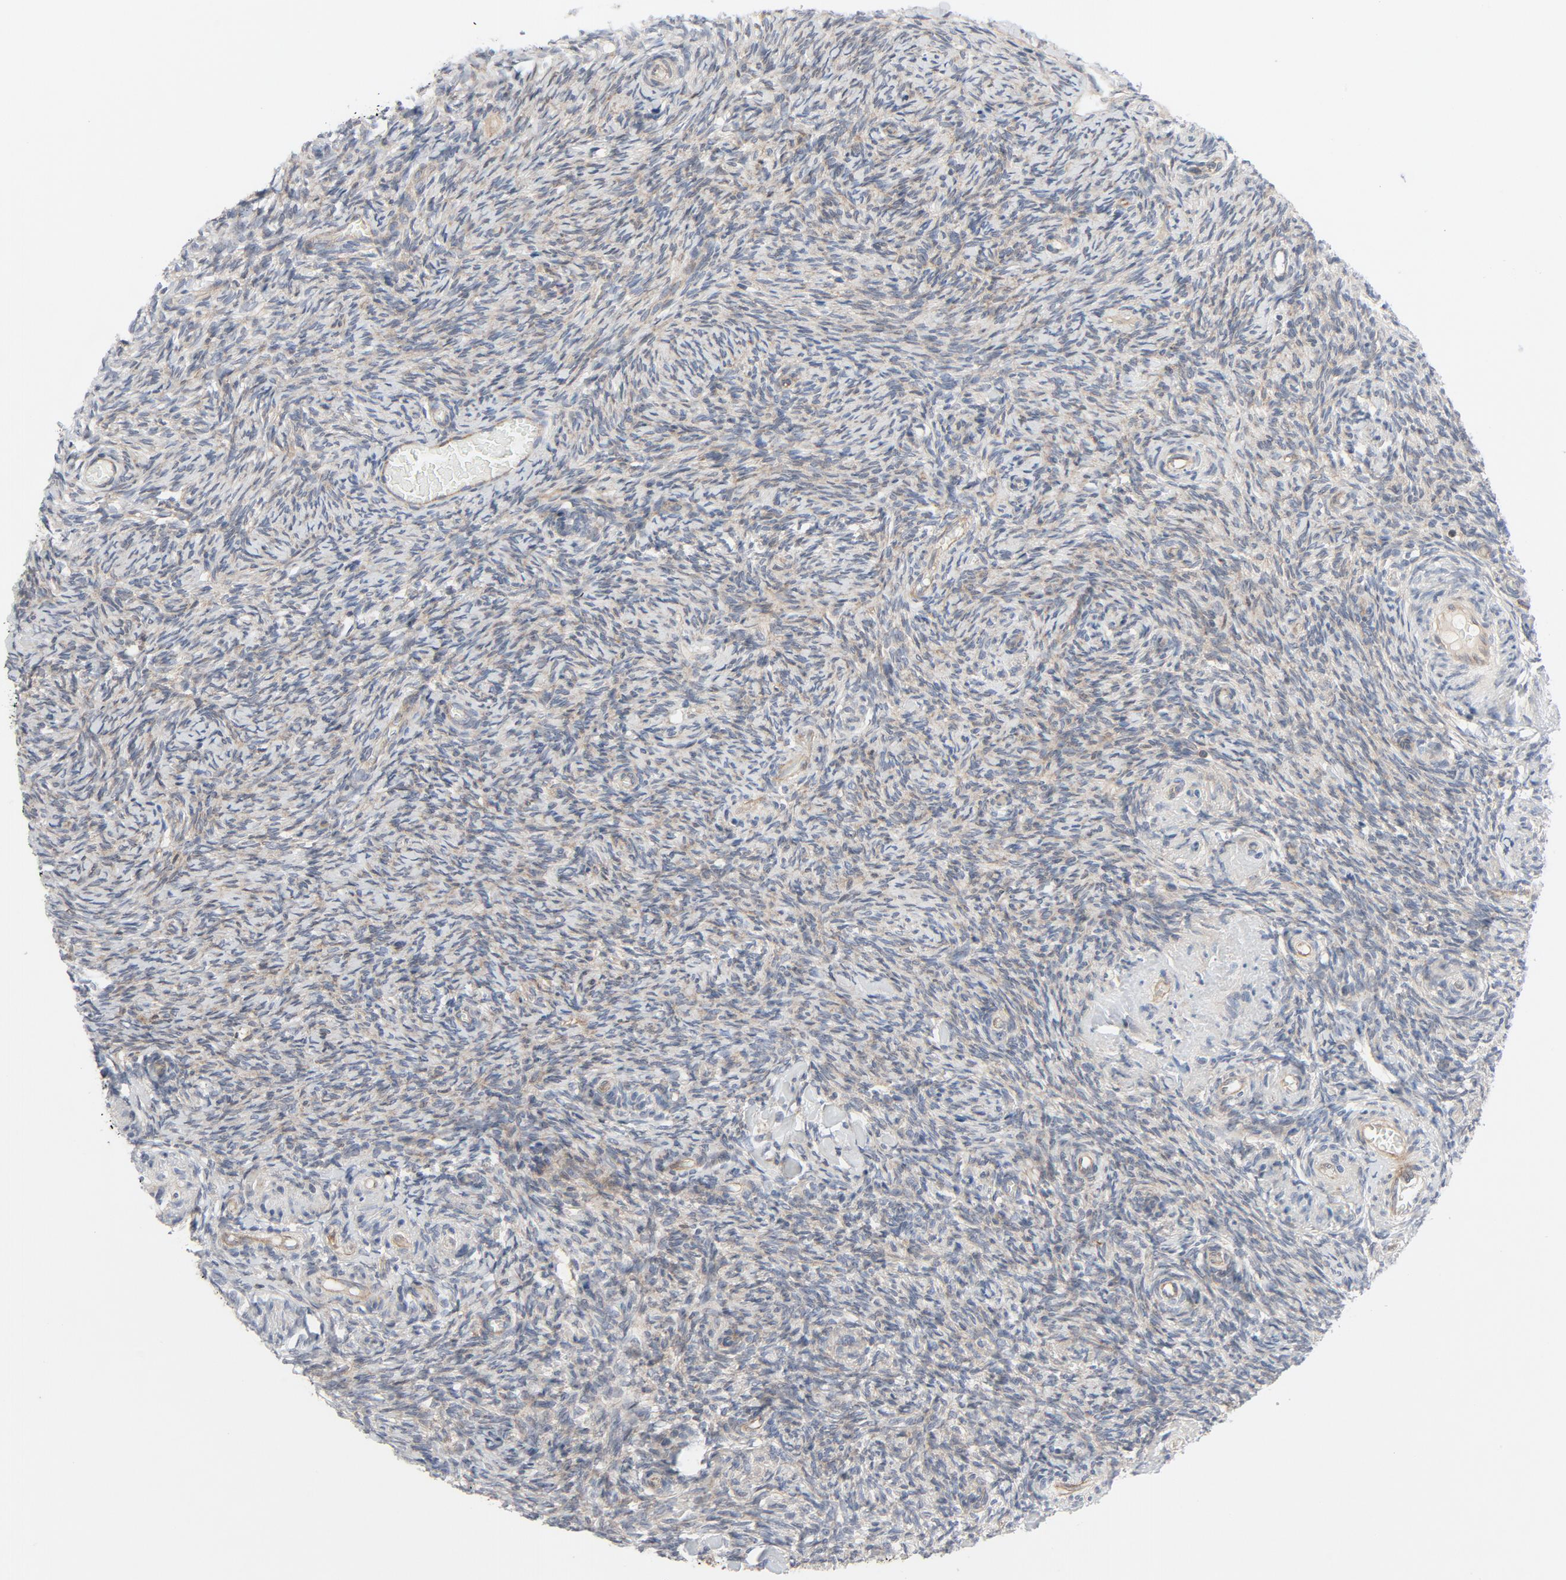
{"staining": {"intensity": "weak", "quantity": "25%-75%", "location": "cytoplasmic/membranous"}, "tissue": "ovary", "cell_type": "Ovarian stroma cells", "image_type": "normal", "snomed": [{"axis": "morphology", "description": "Normal tissue, NOS"}, {"axis": "topography", "description": "Ovary"}], "caption": "IHC (DAB) staining of benign ovary displays weak cytoplasmic/membranous protein expression in approximately 25%-75% of ovarian stroma cells. Nuclei are stained in blue.", "gene": "TSG101", "patient": {"sex": "female", "age": 60}}